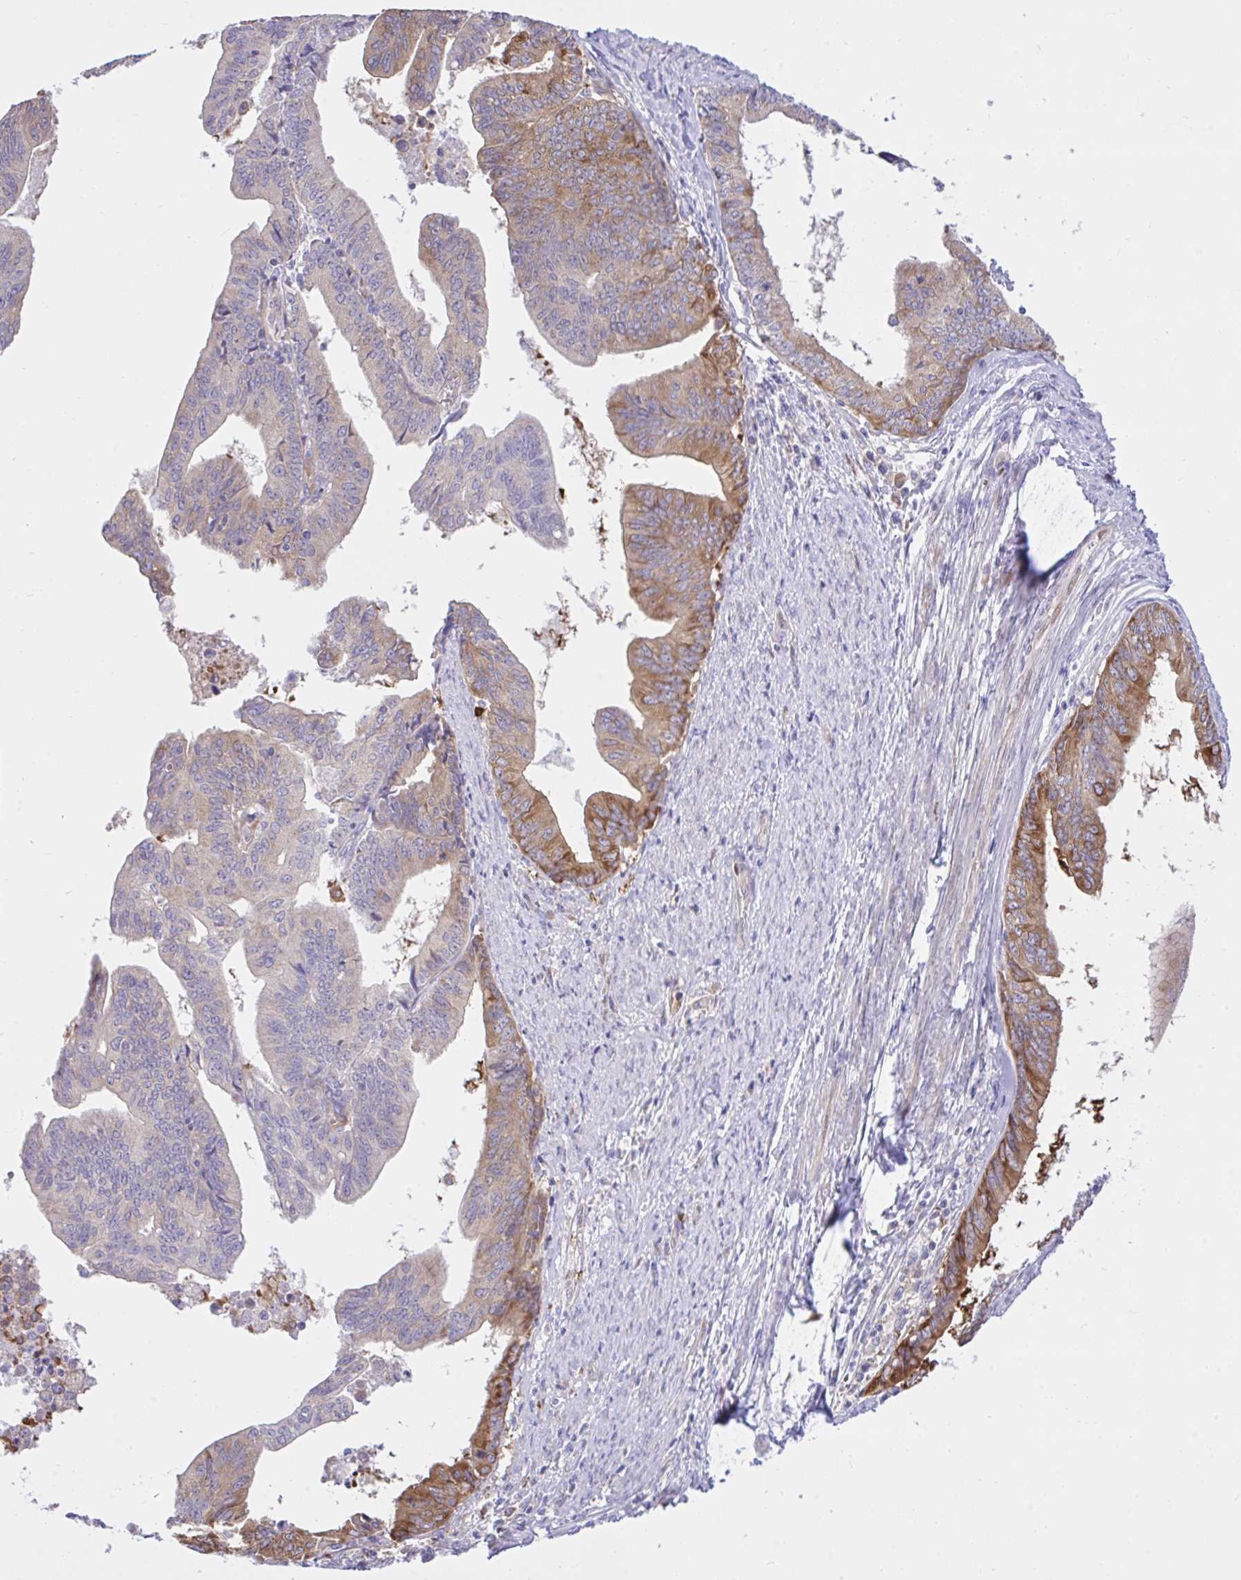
{"staining": {"intensity": "moderate", "quantity": "25%-75%", "location": "cytoplasmic/membranous"}, "tissue": "endometrial cancer", "cell_type": "Tumor cells", "image_type": "cancer", "snomed": [{"axis": "morphology", "description": "Adenocarcinoma, NOS"}, {"axis": "topography", "description": "Endometrium"}], "caption": "A high-resolution histopathology image shows immunohistochemistry (IHC) staining of adenocarcinoma (endometrial), which reveals moderate cytoplasmic/membranous staining in about 25%-75% of tumor cells.", "gene": "EEF1A2", "patient": {"sex": "female", "age": 65}}